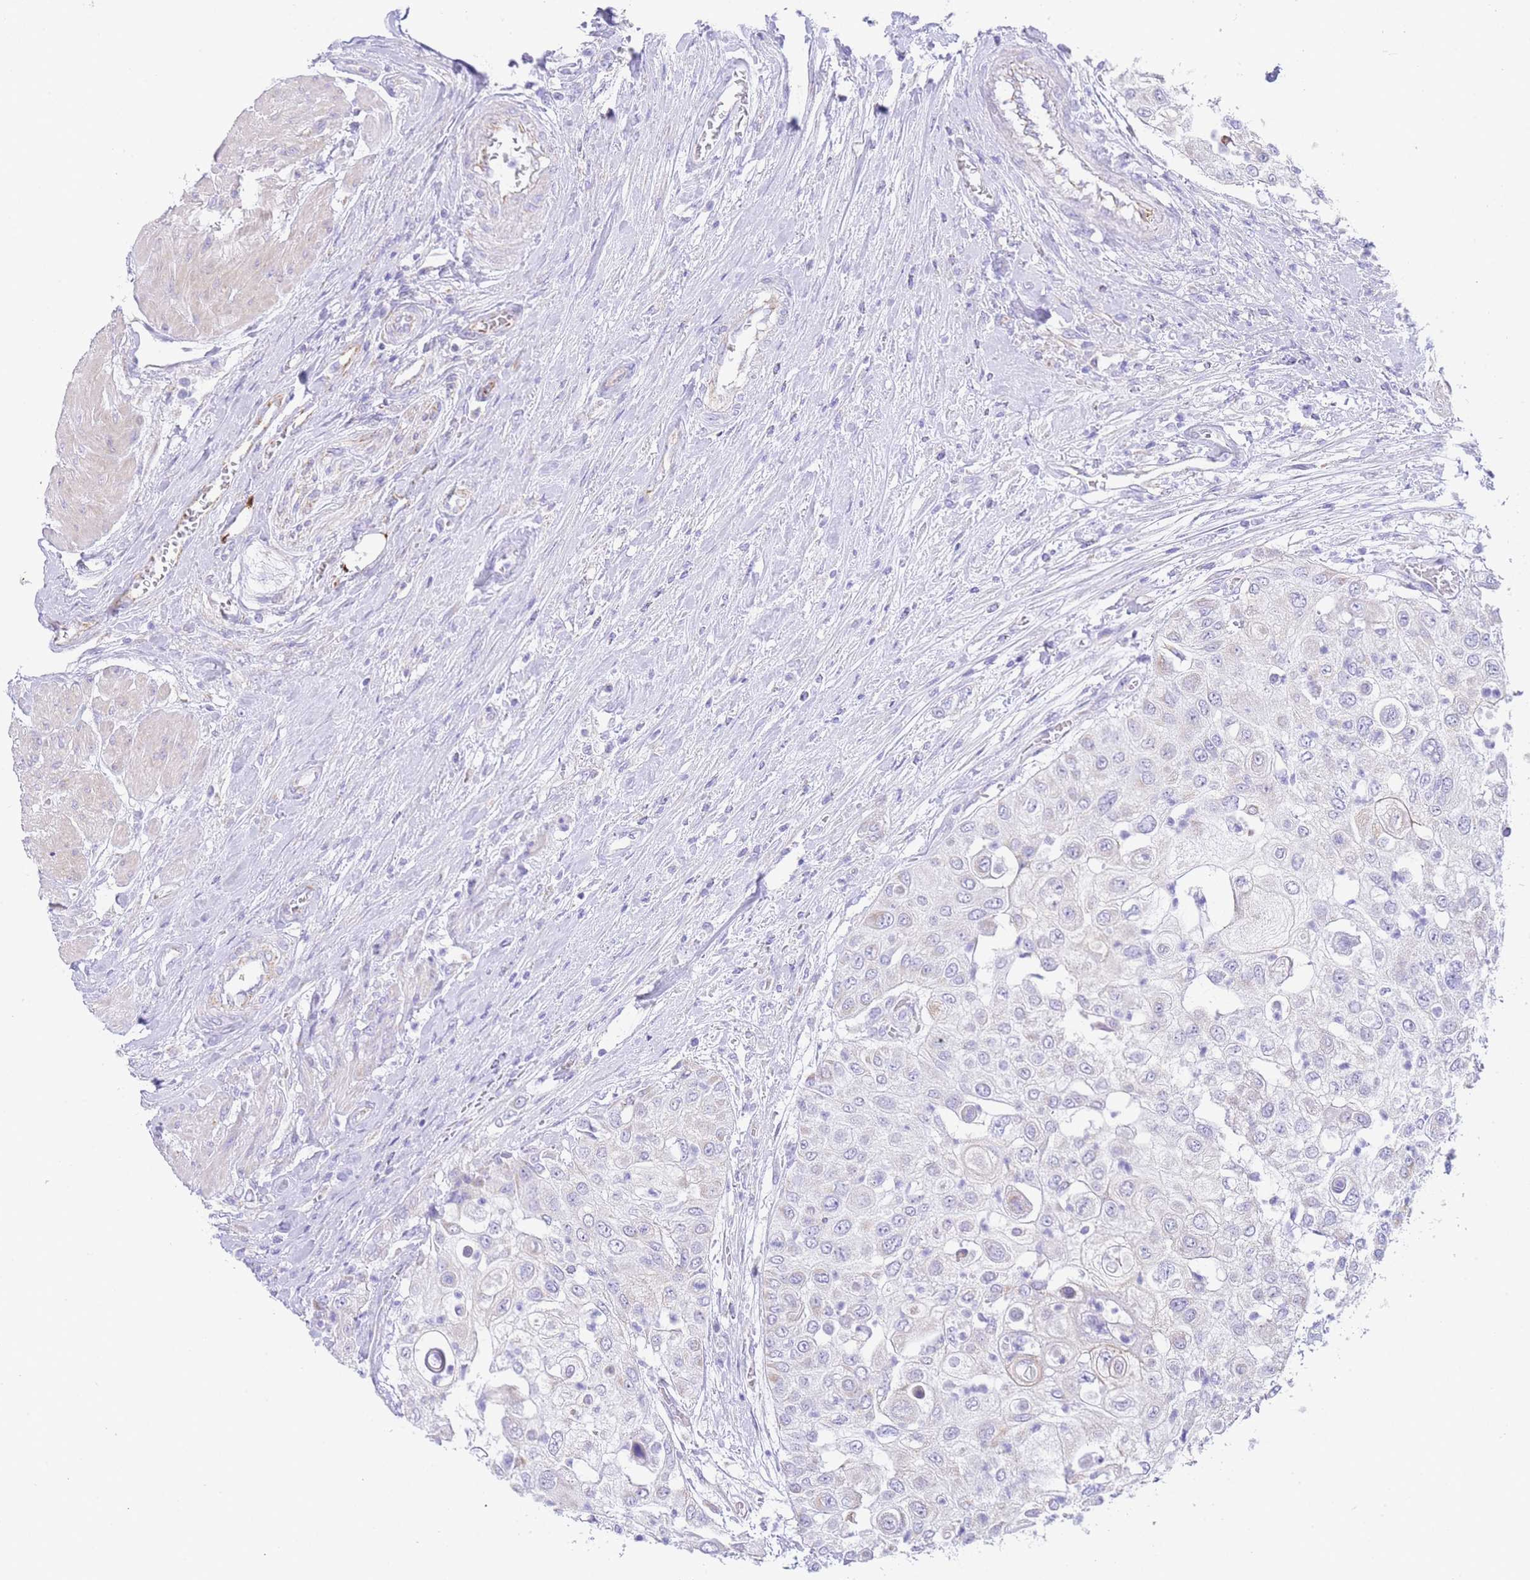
{"staining": {"intensity": "negative", "quantity": "none", "location": "none"}, "tissue": "urothelial cancer", "cell_type": "Tumor cells", "image_type": "cancer", "snomed": [{"axis": "morphology", "description": "Urothelial carcinoma, High grade"}, {"axis": "topography", "description": "Urinary bladder"}], "caption": "High-grade urothelial carcinoma stained for a protein using immunohistochemistry exhibits no positivity tumor cells.", "gene": "ACSM4", "patient": {"sex": "female", "age": 79}}